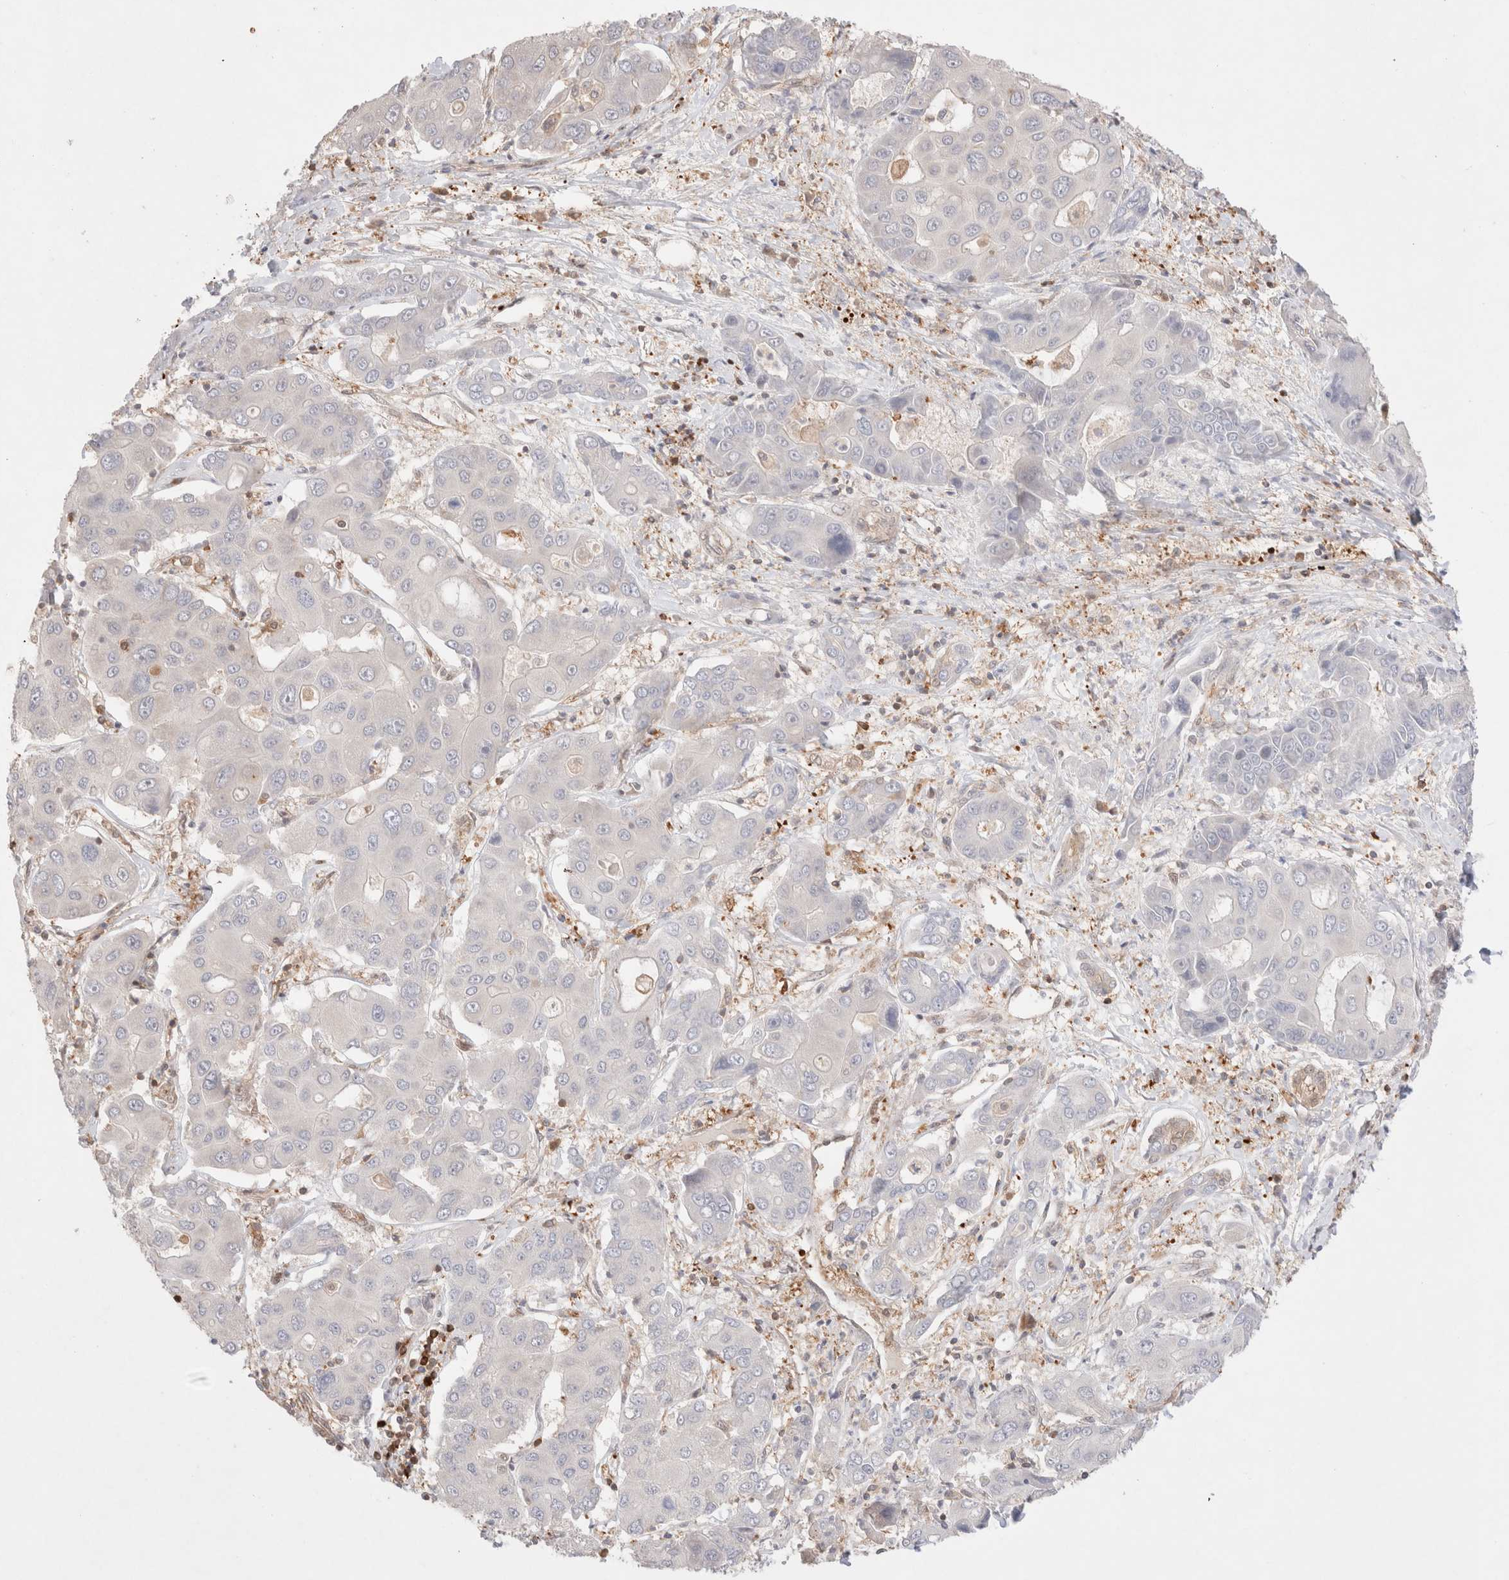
{"staining": {"intensity": "negative", "quantity": "none", "location": "none"}, "tissue": "liver cancer", "cell_type": "Tumor cells", "image_type": "cancer", "snomed": [{"axis": "morphology", "description": "Cholangiocarcinoma"}, {"axis": "topography", "description": "Liver"}], "caption": "This is an immunohistochemistry (IHC) histopathology image of human liver cholangiocarcinoma. There is no positivity in tumor cells.", "gene": "STARD10", "patient": {"sex": "male", "age": 67}}